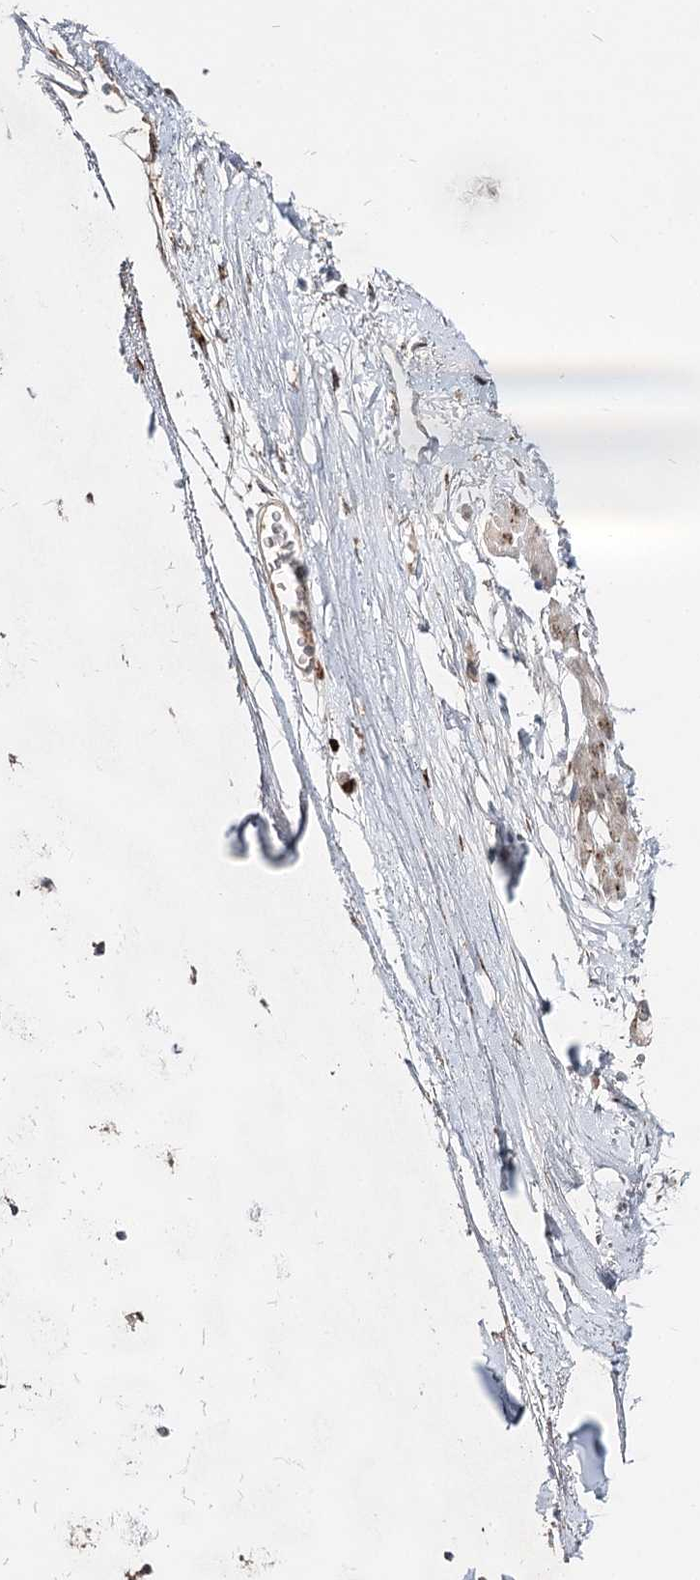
{"staining": {"intensity": "negative", "quantity": "none", "location": "none"}, "tissue": "adipose tissue", "cell_type": "Adipocytes", "image_type": "normal", "snomed": [{"axis": "morphology", "description": "Normal tissue, NOS"}, {"axis": "topography", "description": "Lymph node"}, {"axis": "topography", "description": "Bronchus"}], "caption": "Immunohistochemistry of benign human adipose tissue demonstrates no expression in adipocytes.", "gene": "SPART", "patient": {"sex": "male", "age": 63}}